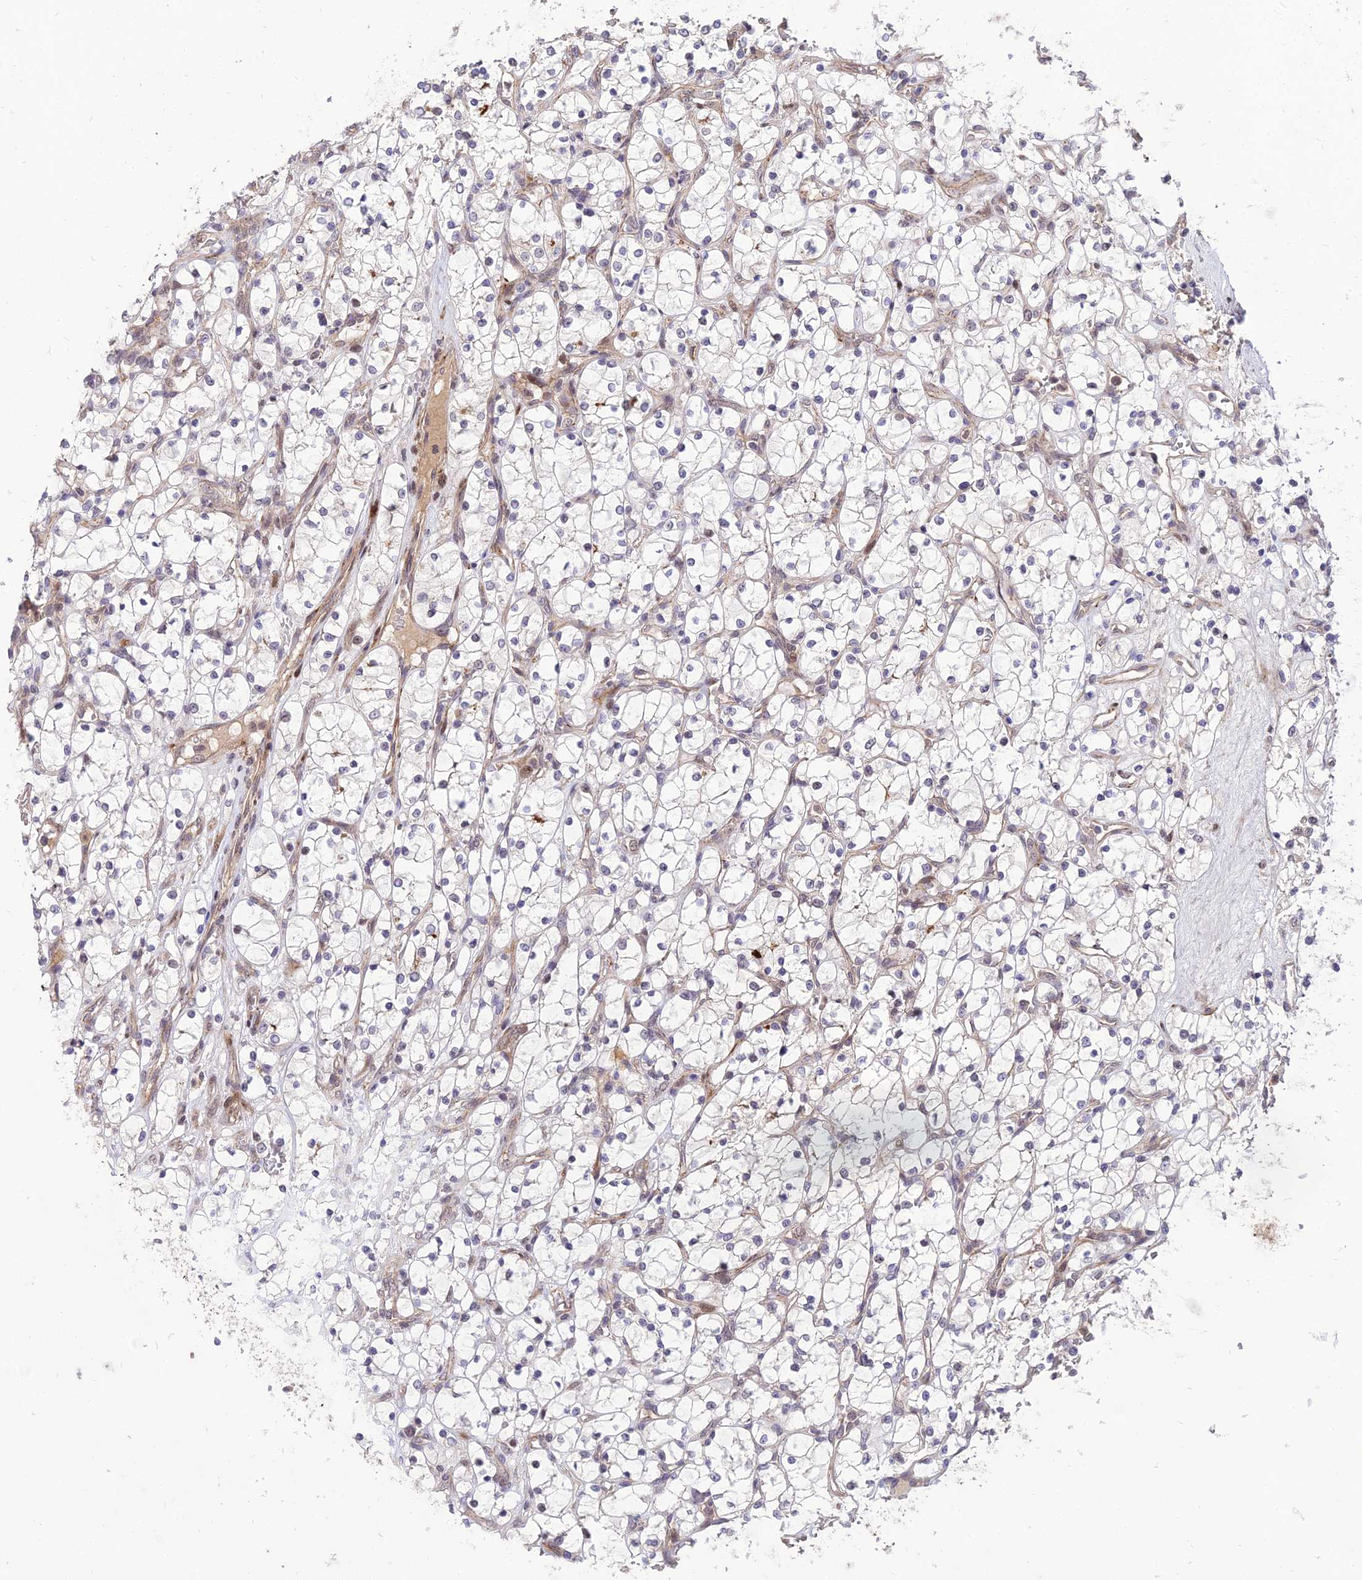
{"staining": {"intensity": "negative", "quantity": "none", "location": "none"}, "tissue": "renal cancer", "cell_type": "Tumor cells", "image_type": "cancer", "snomed": [{"axis": "morphology", "description": "Adenocarcinoma, NOS"}, {"axis": "topography", "description": "Kidney"}], "caption": "A photomicrograph of human adenocarcinoma (renal) is negative for staining in tumor cells.", "gene": "ZNF85", "patient": {"sex": "female", "age": 69}}